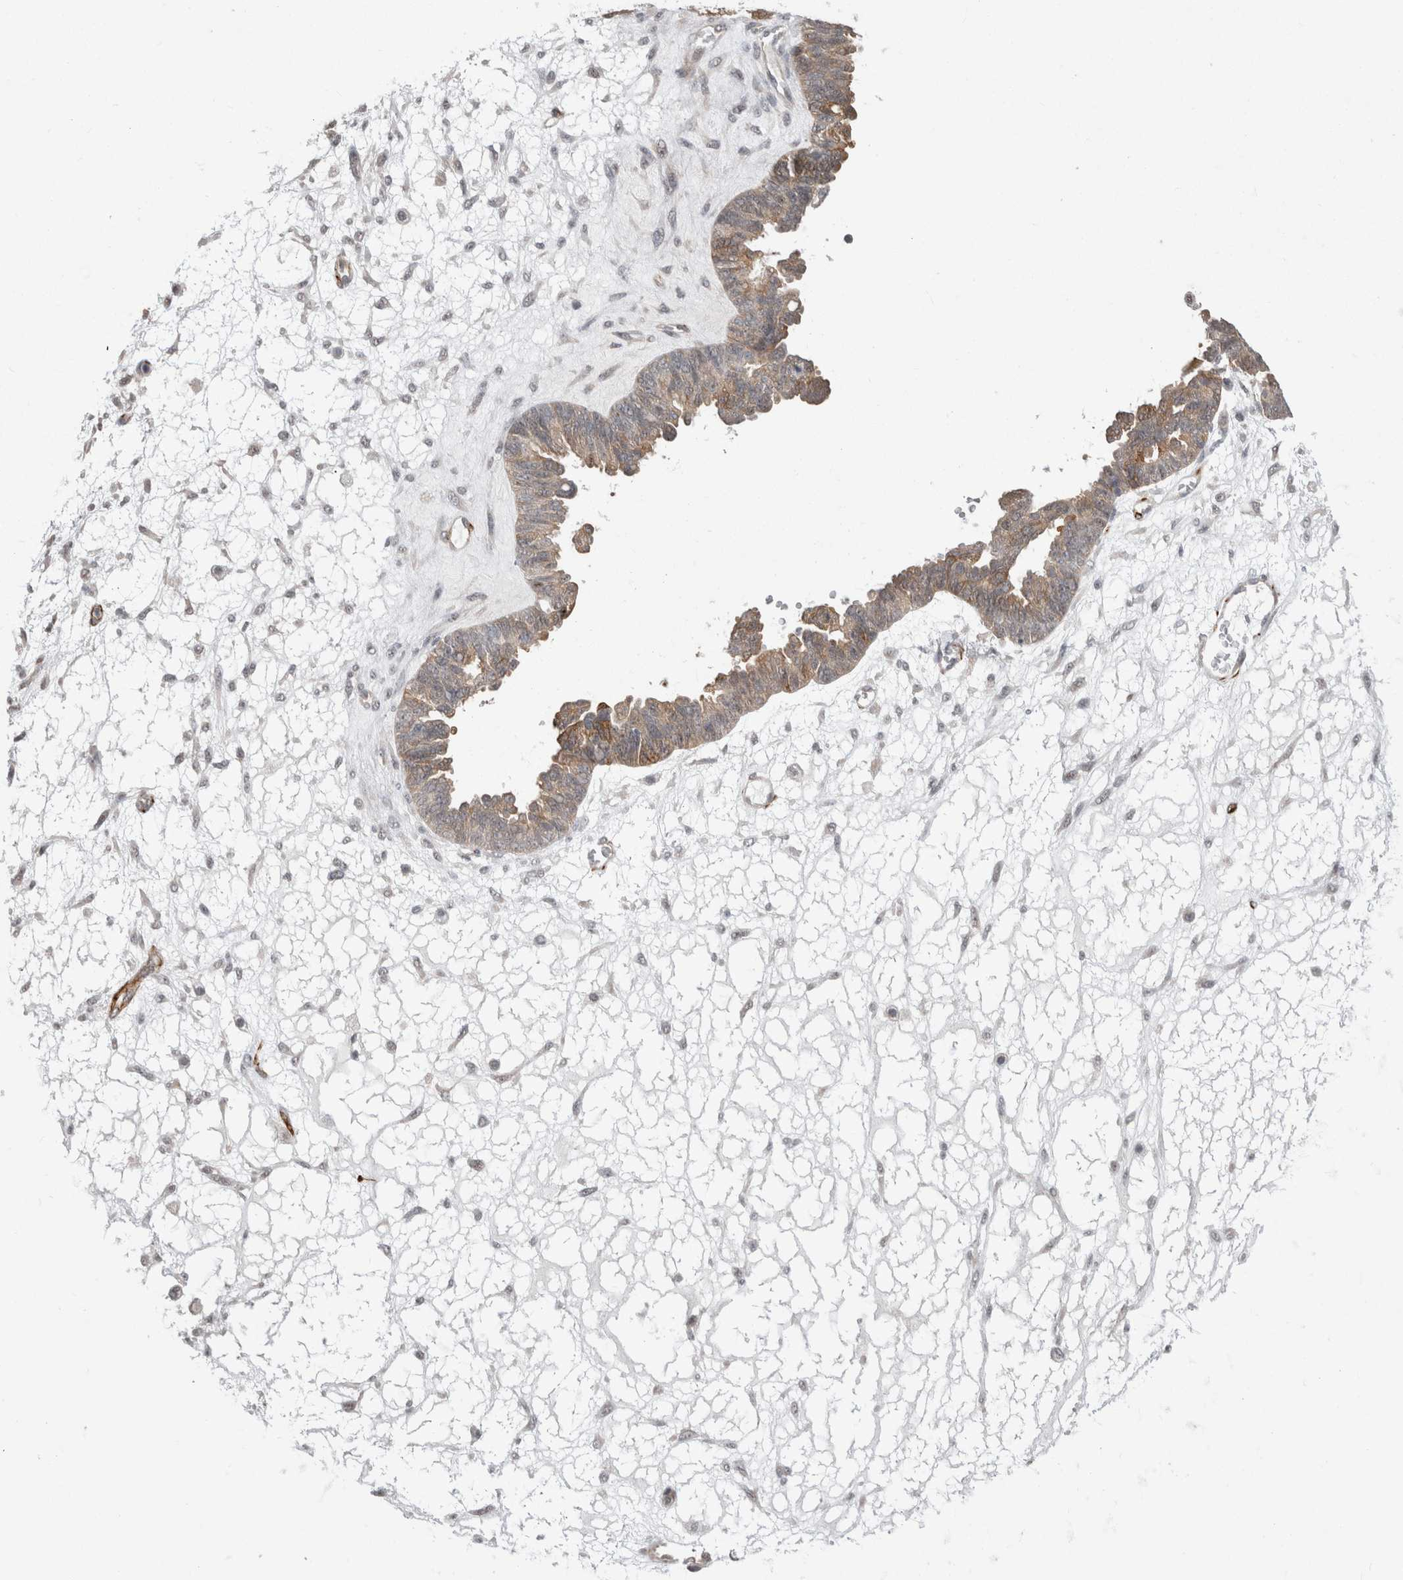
{"staining": {"intensity": "weak", "quantity": ">75%", "location": "cytoplasmic/membranous"}, "tissue": "ovarian cancer", "cell_type": "Tumor cells", "image_type": "cancer", "snomed": [{"axis": "morphology", "description": "Cystadenocarcinoma, serous, NOS"}, {"axis": "topography", "description": "Ovary"}], "caption": "Ovarian serous cystadenocarcinoma tissue demonstrates weak cytoplasmic/membranous positivity in about >75% of tumor cells, visualized by immunohistochemistry.", "gene": "FAM83H", "patient": {"sex": "female", "age": 79}}